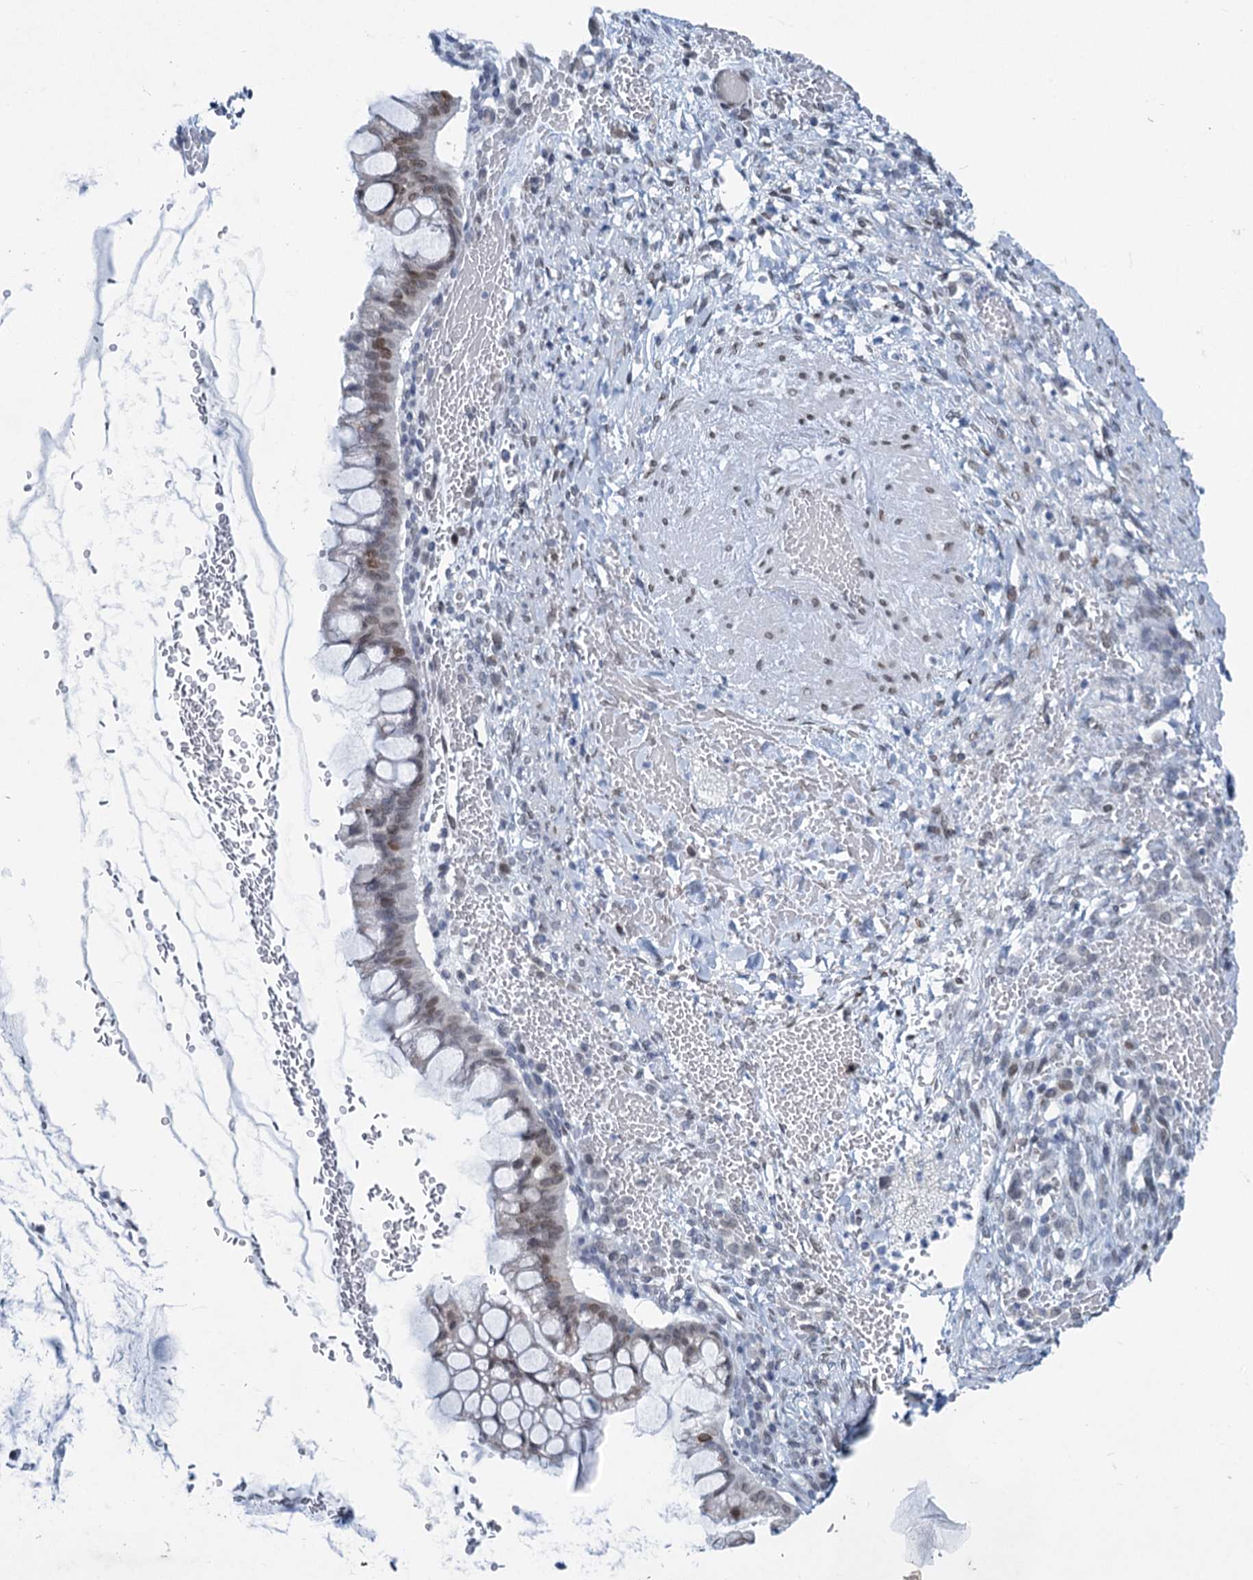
{"staining": {"intensity": "moderate", "quantity": "25%-75%", "location": "nuclear"}, "tissue": "ovarian cancer", "cell_type": "Tumor cells", "image_type": "cancer", "snomed": [{"axis": "morphology", "description": "Cystadenocarcinoma, mucinous, NOS"}, {"axis": "topography", "description": "Ovary"}], "caption": "IHC staining of ovarian cancer (mucinous cystadenocarcinoma), which reveals medium levels of moderate nuclear staining in approximately 25%-75% of tumor cells indicating moderate nuclear protein expression. The staining was performed using DAB (3,3'-diaminobenzidine) (brown) for protein detection and nuclei were counterstained in hematoxylin (blue).", "gene": "PRSS35", "patient": {"sex": "female", "age": 73}}